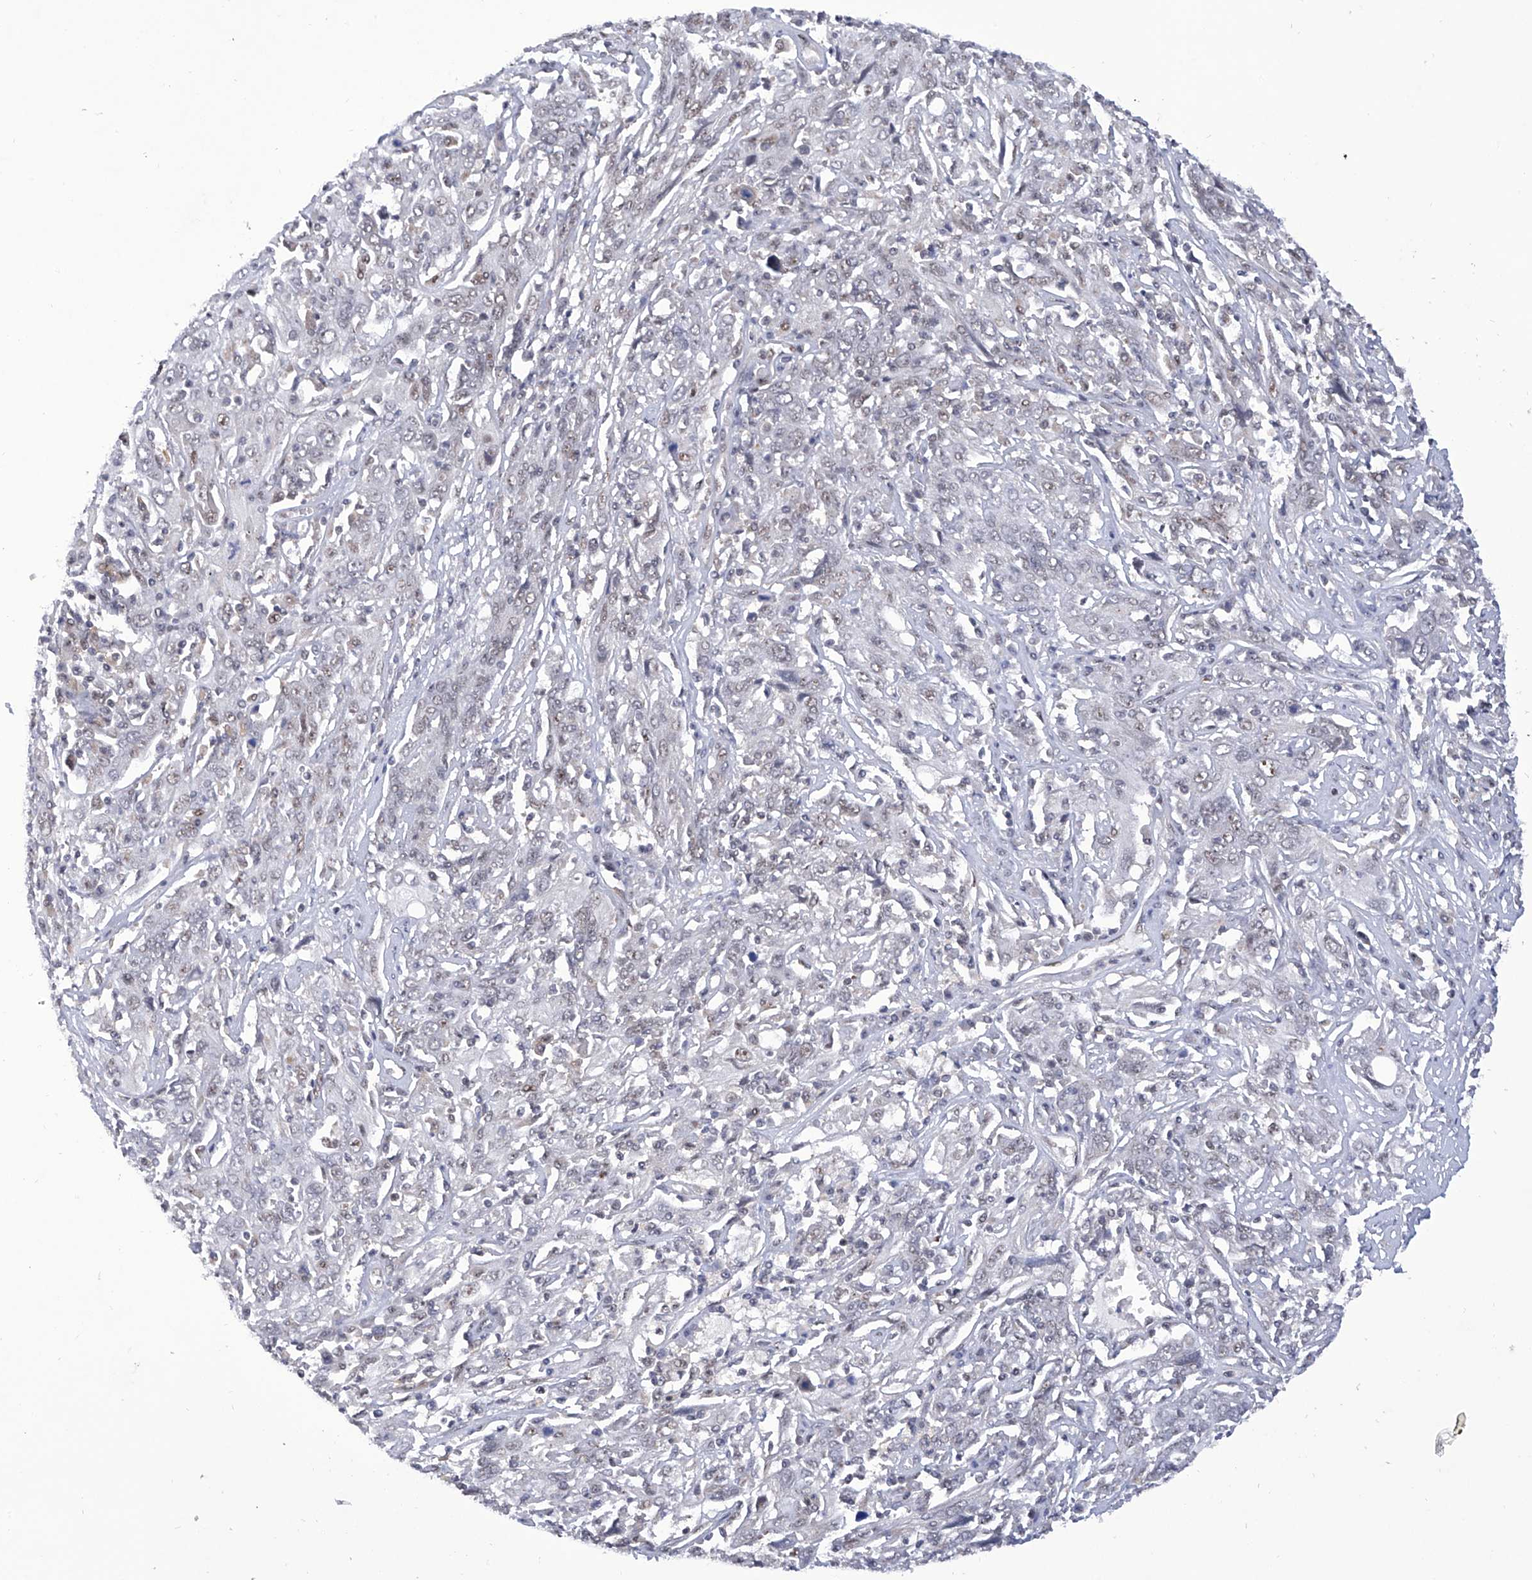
{"staining": {"intensity": "weak", "quantity": "<25%", "location": "nuclear"}, "tissue": "cervical cancer", "cell_type": "Tumor cells", "image_type": "cancer", "snomed": [{"axis": "morphology", "description": "Squamous cell carcinoma, NOS"}, {"axis": "topography", "description": "Cervix"}], "caption": "An immunohistochemistry (IHC) micrograph of squamous cell carcinoma (cervical) is shown. There is no staining in tumor cells of squamous cell carcinoma (cervical).", "gene": "RAD54L", "patient": {"sex": "female", "age": 46}}